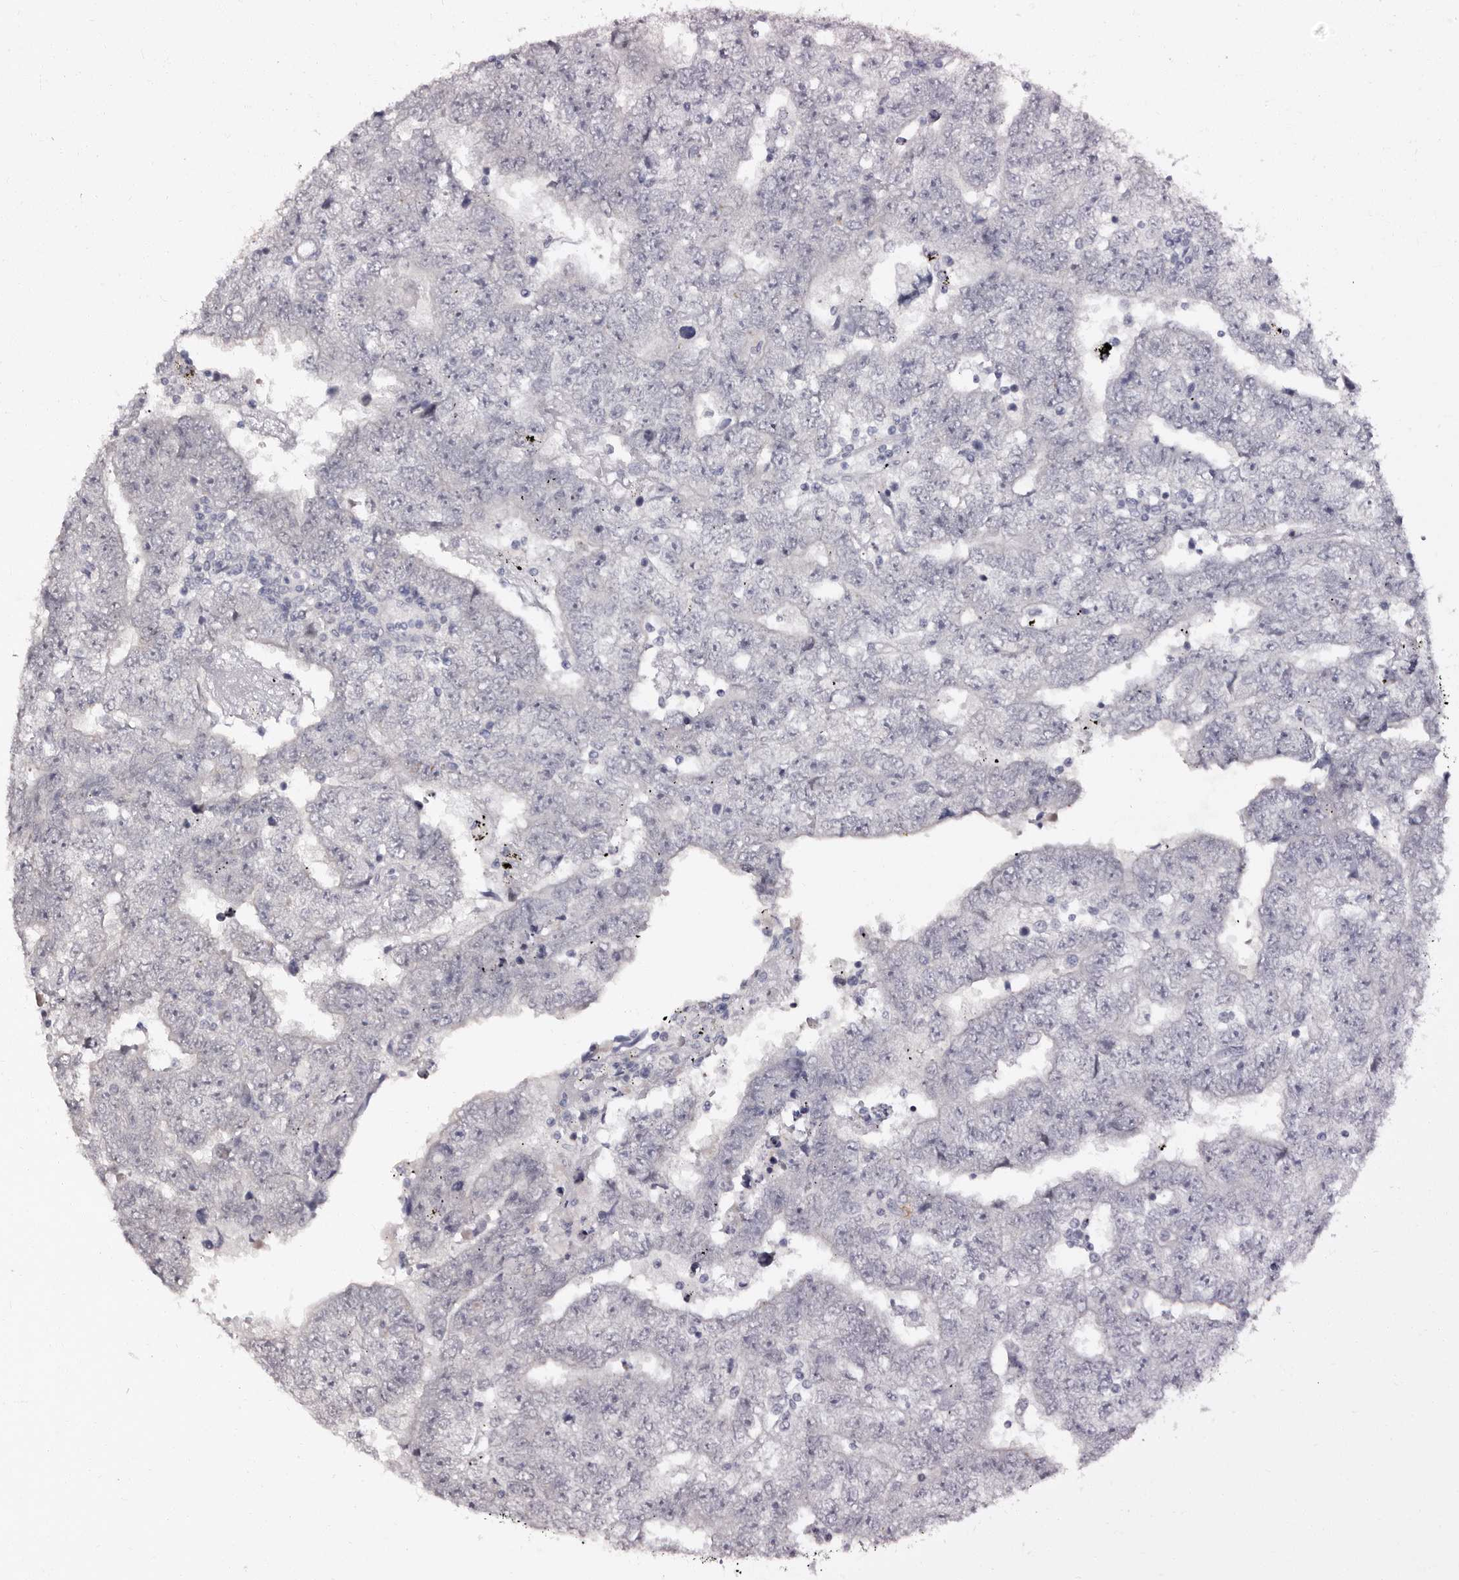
{"staining": {"intensity": "negative", "quantity": "none", "location": "none"}, "tissue": "testis cancer", "cell_type": "Tumor cells", "image_type": "cancer", "snomed": [{"axis": "morphology", "description": "Carcinoma, Embryonal, NOS"}, {"axis": "topography", "description": "Testis"}], "caption": "An immunohistochemistry (IHC) micrograph of embryonal carcinoma (testis) is shown. There is no staining in tumor cells of embryonal carcinoma (testis). (Stains: DAB immunohistochemistry (IHC) with hematoxylin counter stain, Microscopy: brightfield microscopy at high magnification).", "gene": "PHF20L1", "patient": {"sex": "male", "age": 25}}